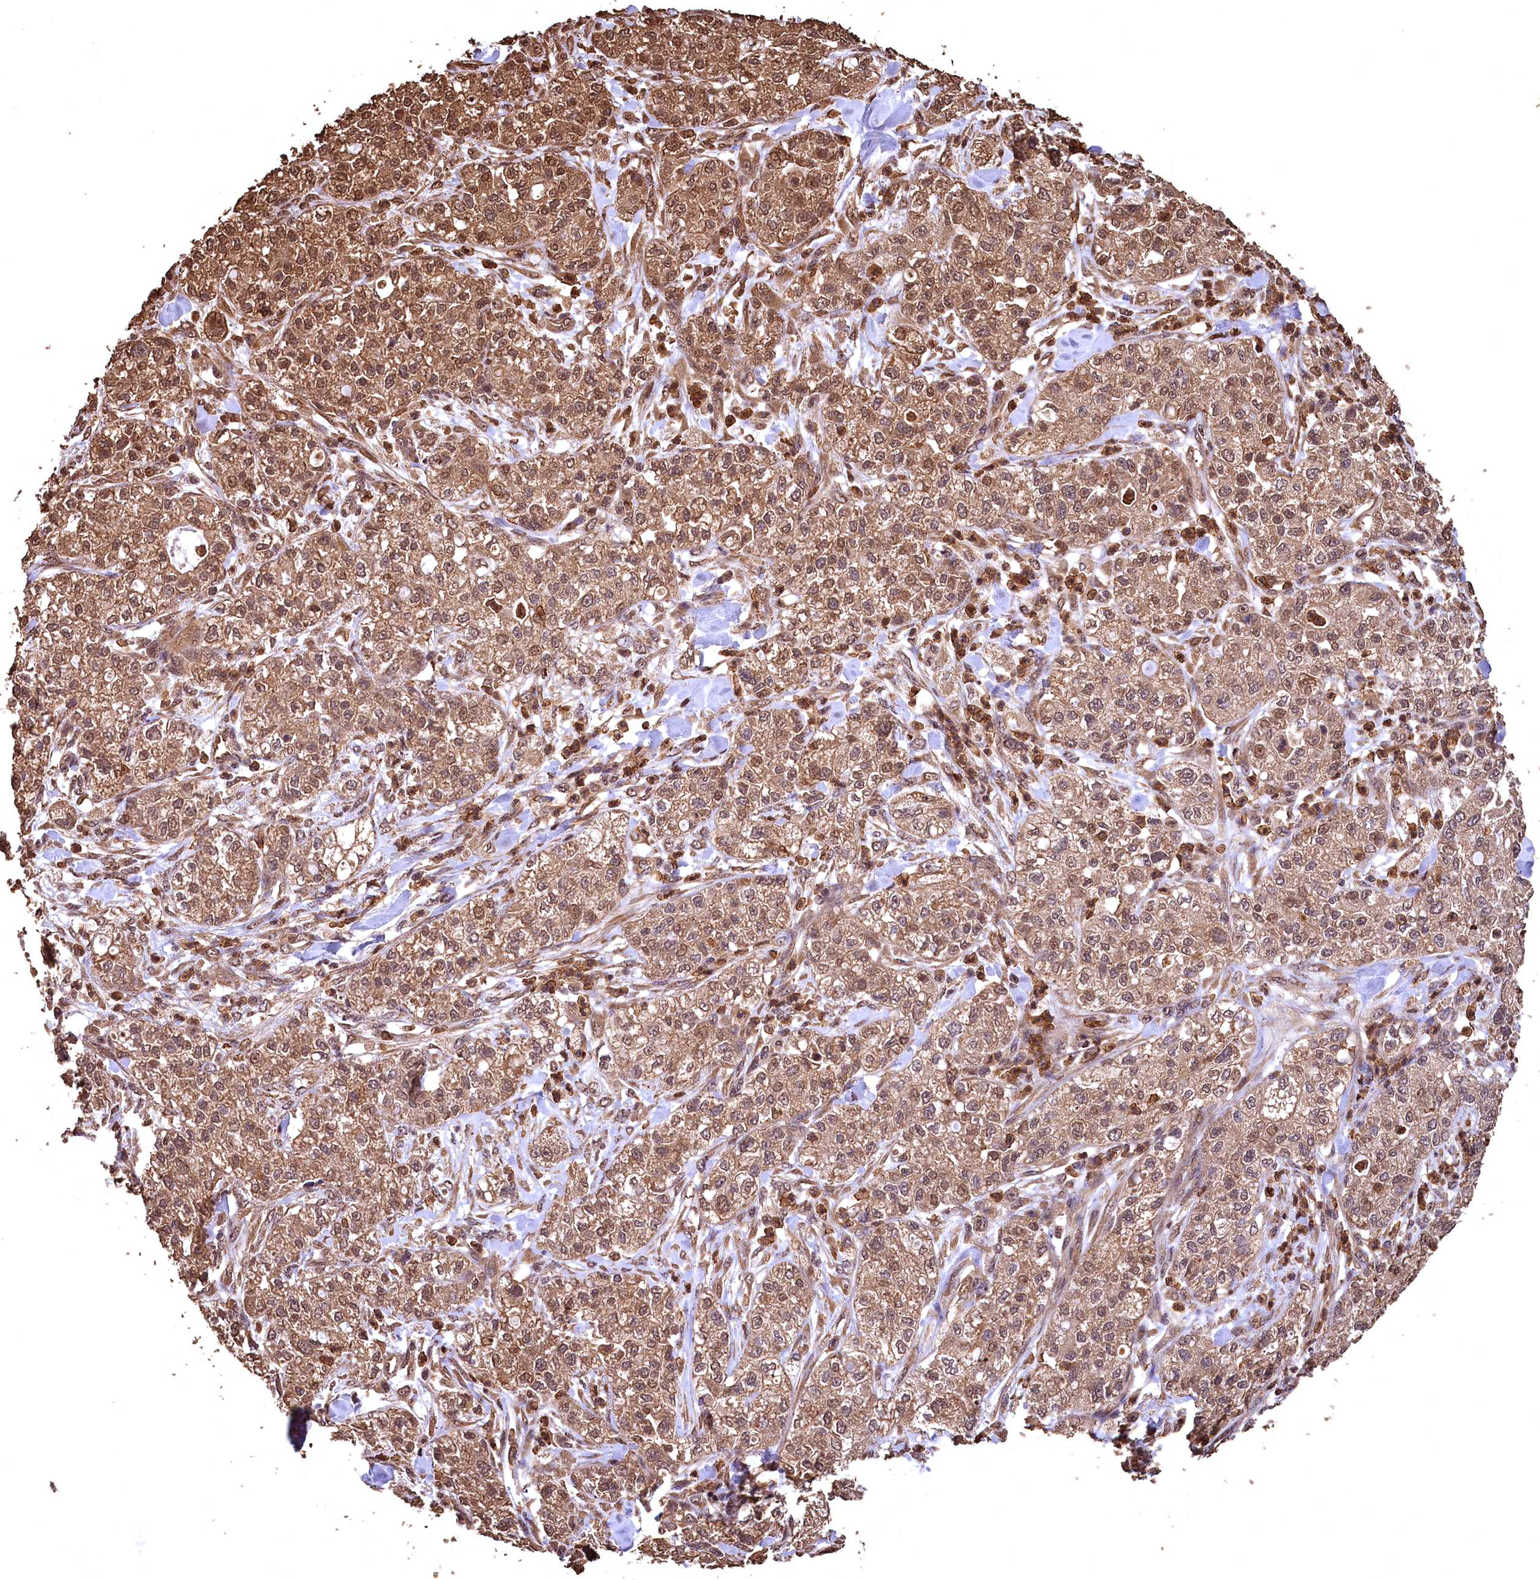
{"staining": {"intensity": "moderate", "quantity": ">75%", "location": "cytoplasmic/membranous,nuclear"}, "tissue": "pancreatic cancer", "cell_type": "Tumor cells", "image_type": "cancer", "snomed": [{"axis": "morphology", "description": "Adenocarcinoma, NOS"}, {"axis": "topography", "description": "Pancreas"}], "caption": "The immunohistochemical stain highlights moderate cytoplasmic/membranous and nuclear expression in tumor cells of pancreatic cancer (adenocarcinoma) tissue.", "gene": "CEP57L1", "patient": {"sex": "female", "age": 78}}